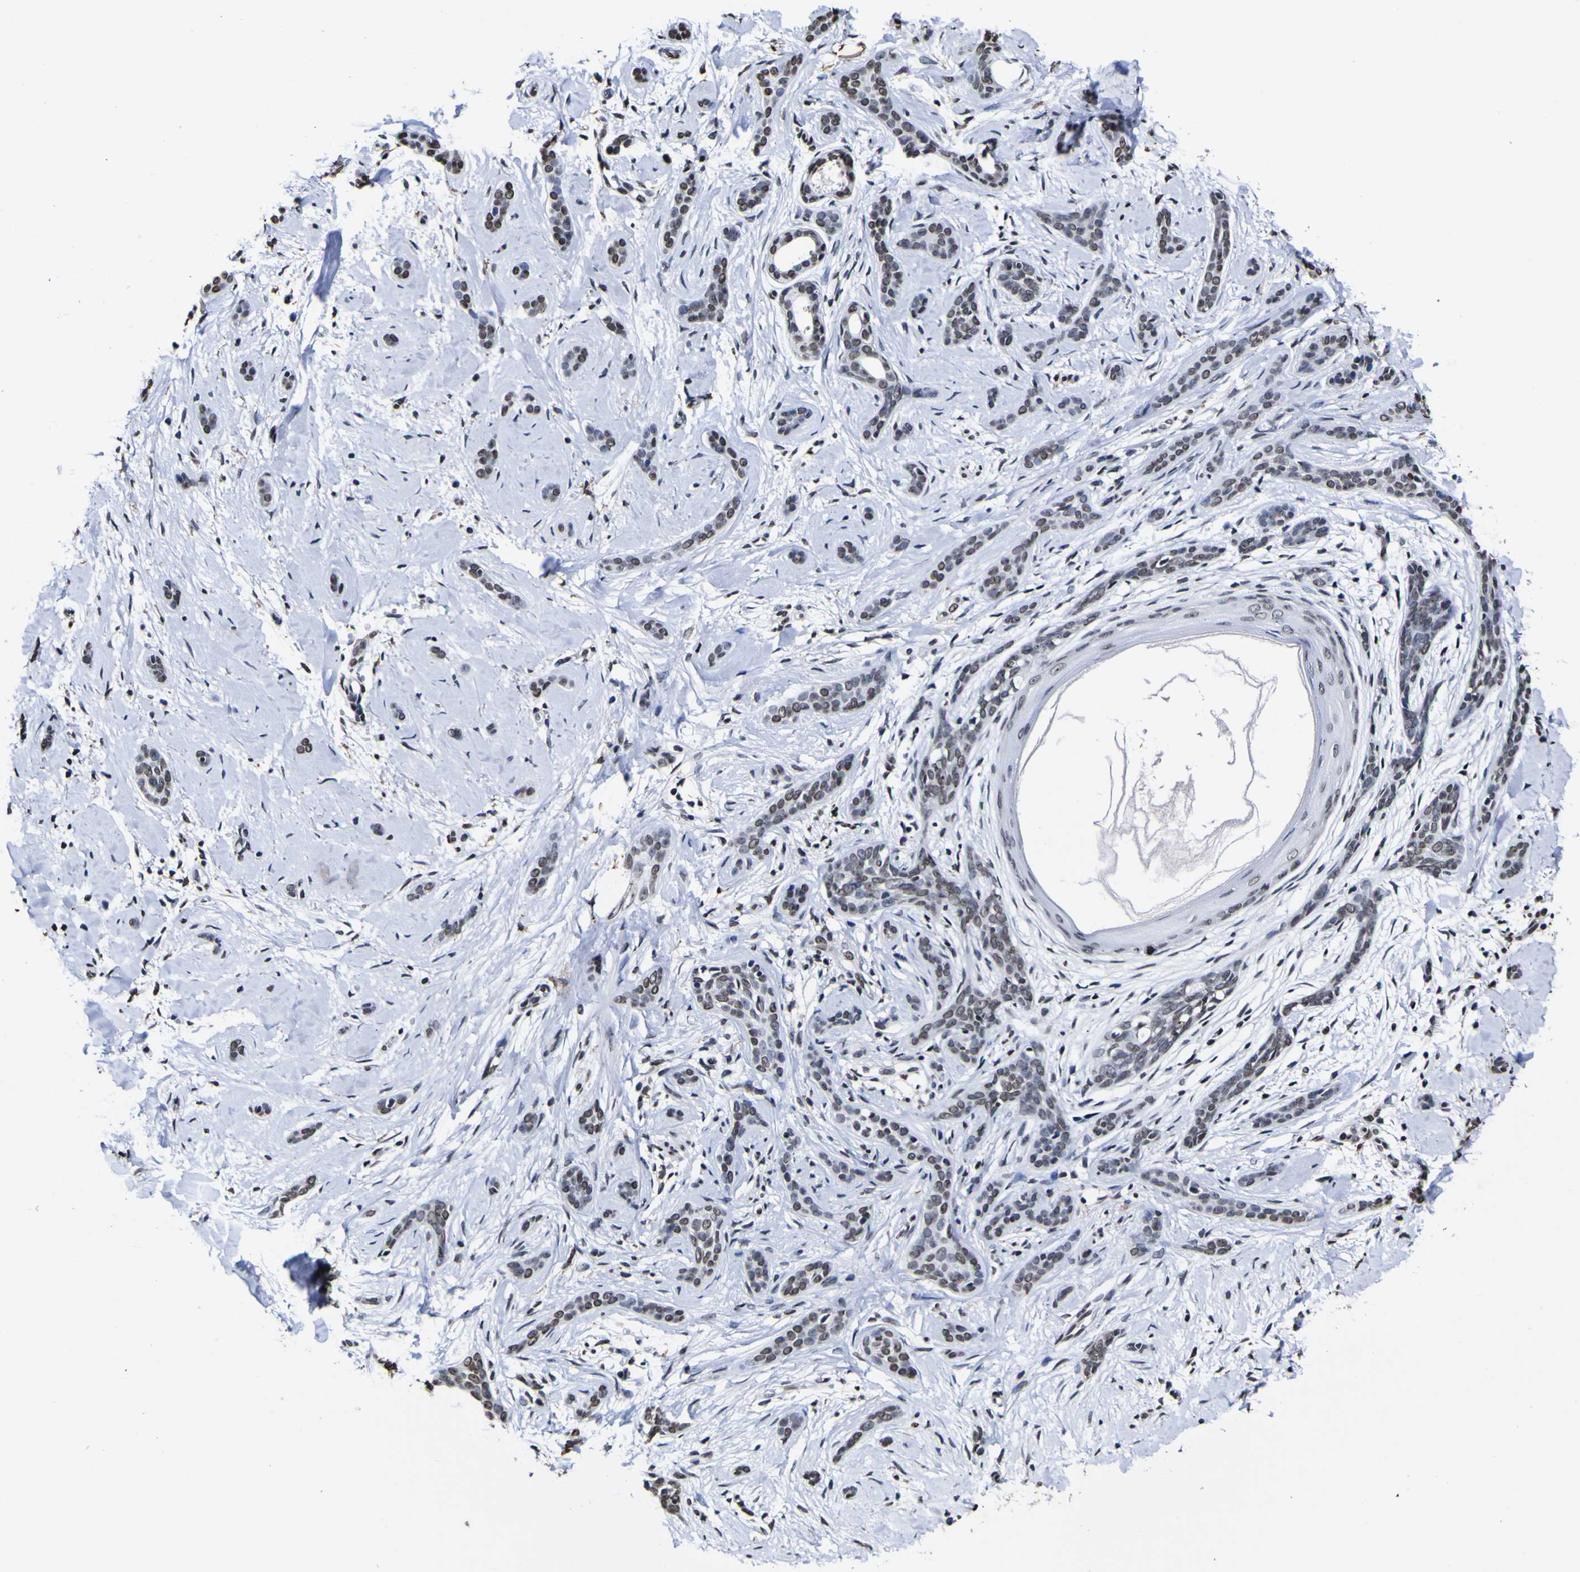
{"staining": {"intensity": "moderate", "quantity": "<25%", "location": "nuclear"}, "tissue": "skin cancer", "cell_type": "Tumor cells", "image_type": "cancer", "snomed": [{"axis": "morphology", "description": "Basal cell carcinoma"}, {"axis": "morphology", "description": "Adnexal tumor, benign"}, {"axis": "topography", "description": "Skin"}], "caption": "Immunohistochemistry (IHC) (DAB) staining of human skin cancer shows moderate nuclear protein expression in approximately <25% of tumor cells. (brown staining indicates protein expression, while blue staining denotes nuclei).", "gene": "PIAS1", "patient": {"sex": "female", "age": 42}}